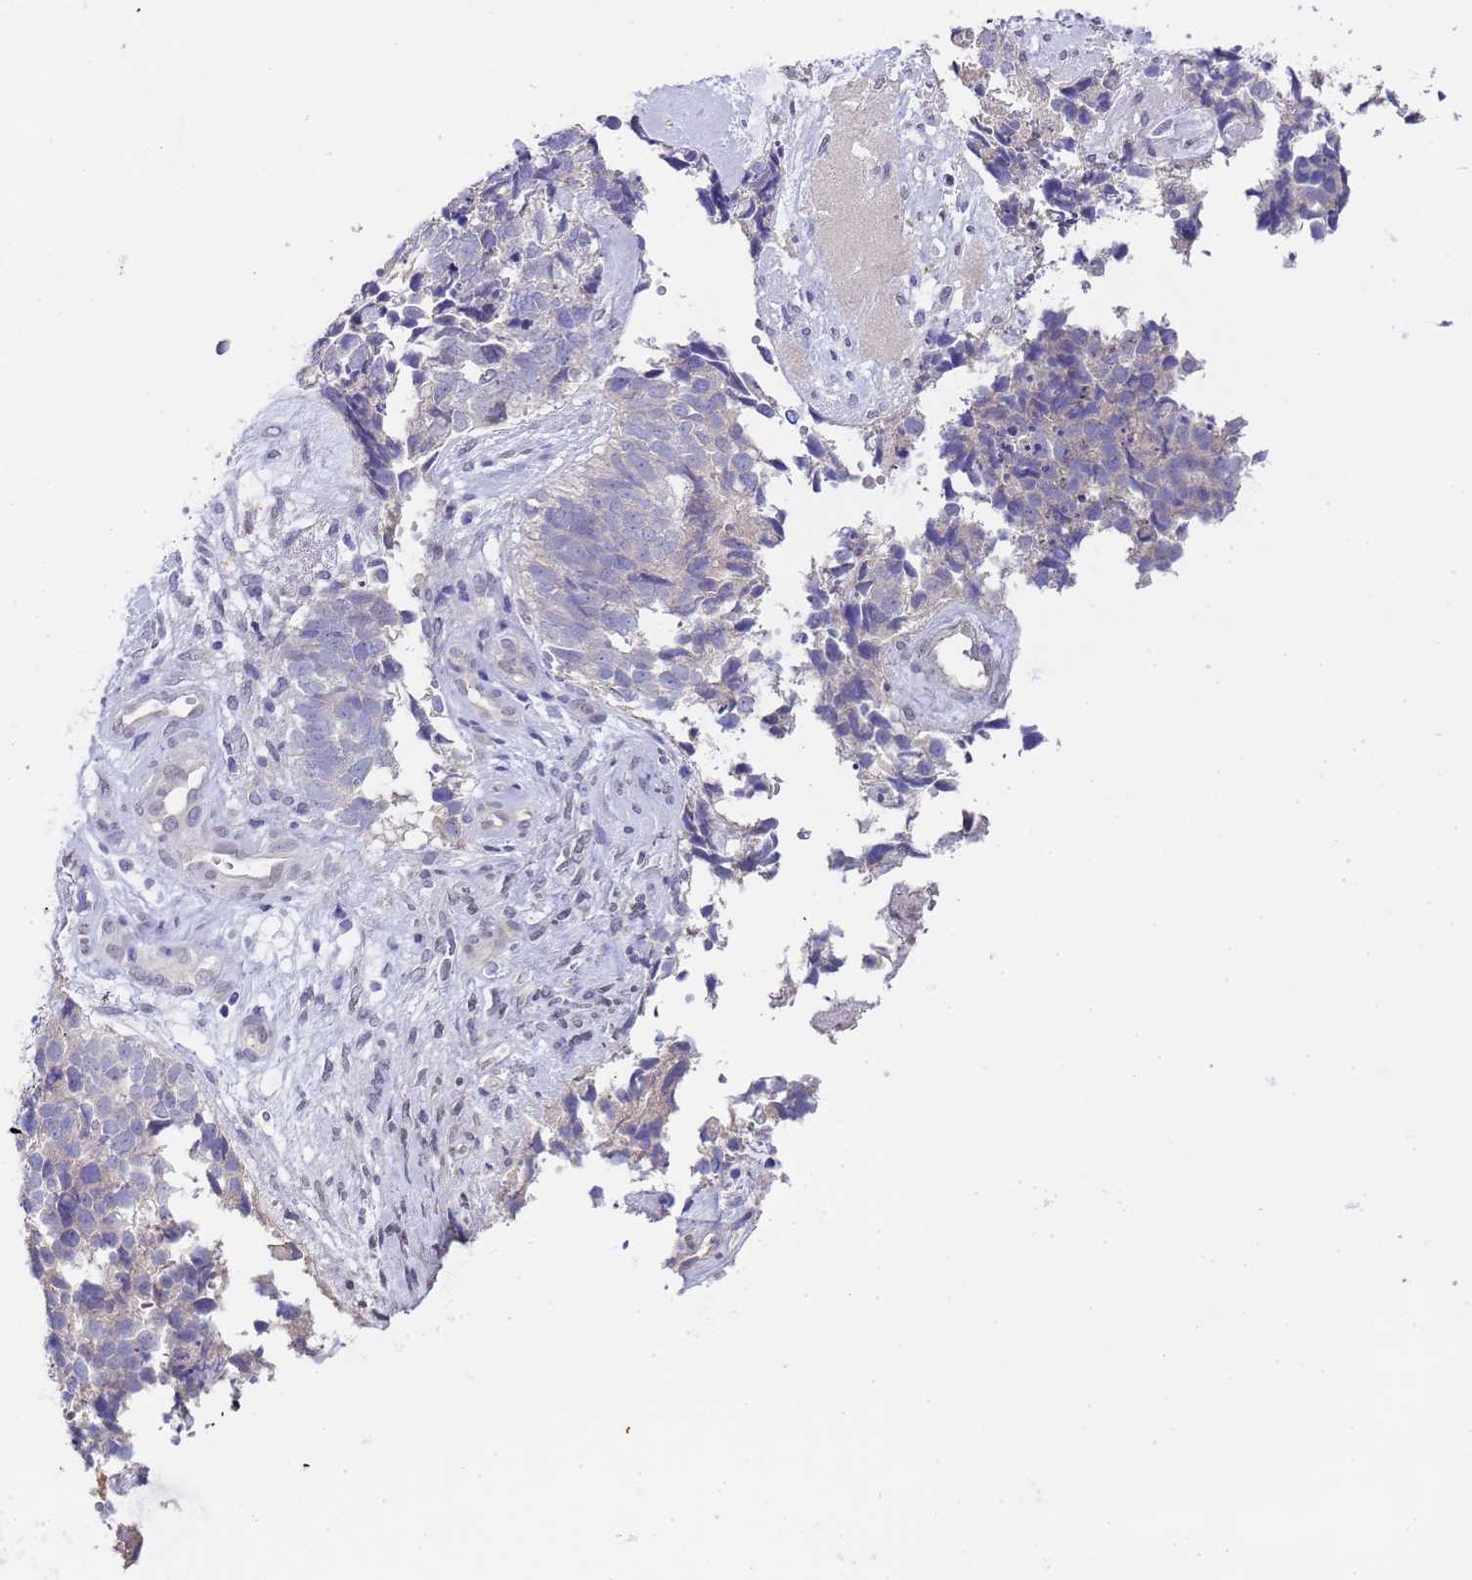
{"staining": {"intensity": "negative", "quantity": "none", "location": "none"}, "tissue": "cervical cancer", "cell_type": "Tumor cells", "image_type": "cancer", "snomed": [{"axis": "morphology", "description": "Squamous cell carcinoma, NOS"}, {"axis": "topography", "description": "Cervix"}], "caption": "An IHC micrograph of cervical cancer is shown. There is no staining in tumor cells of cervical cancer.", "gene": "TRMT10A", "patient": {"sex": "female", "age": 63}}